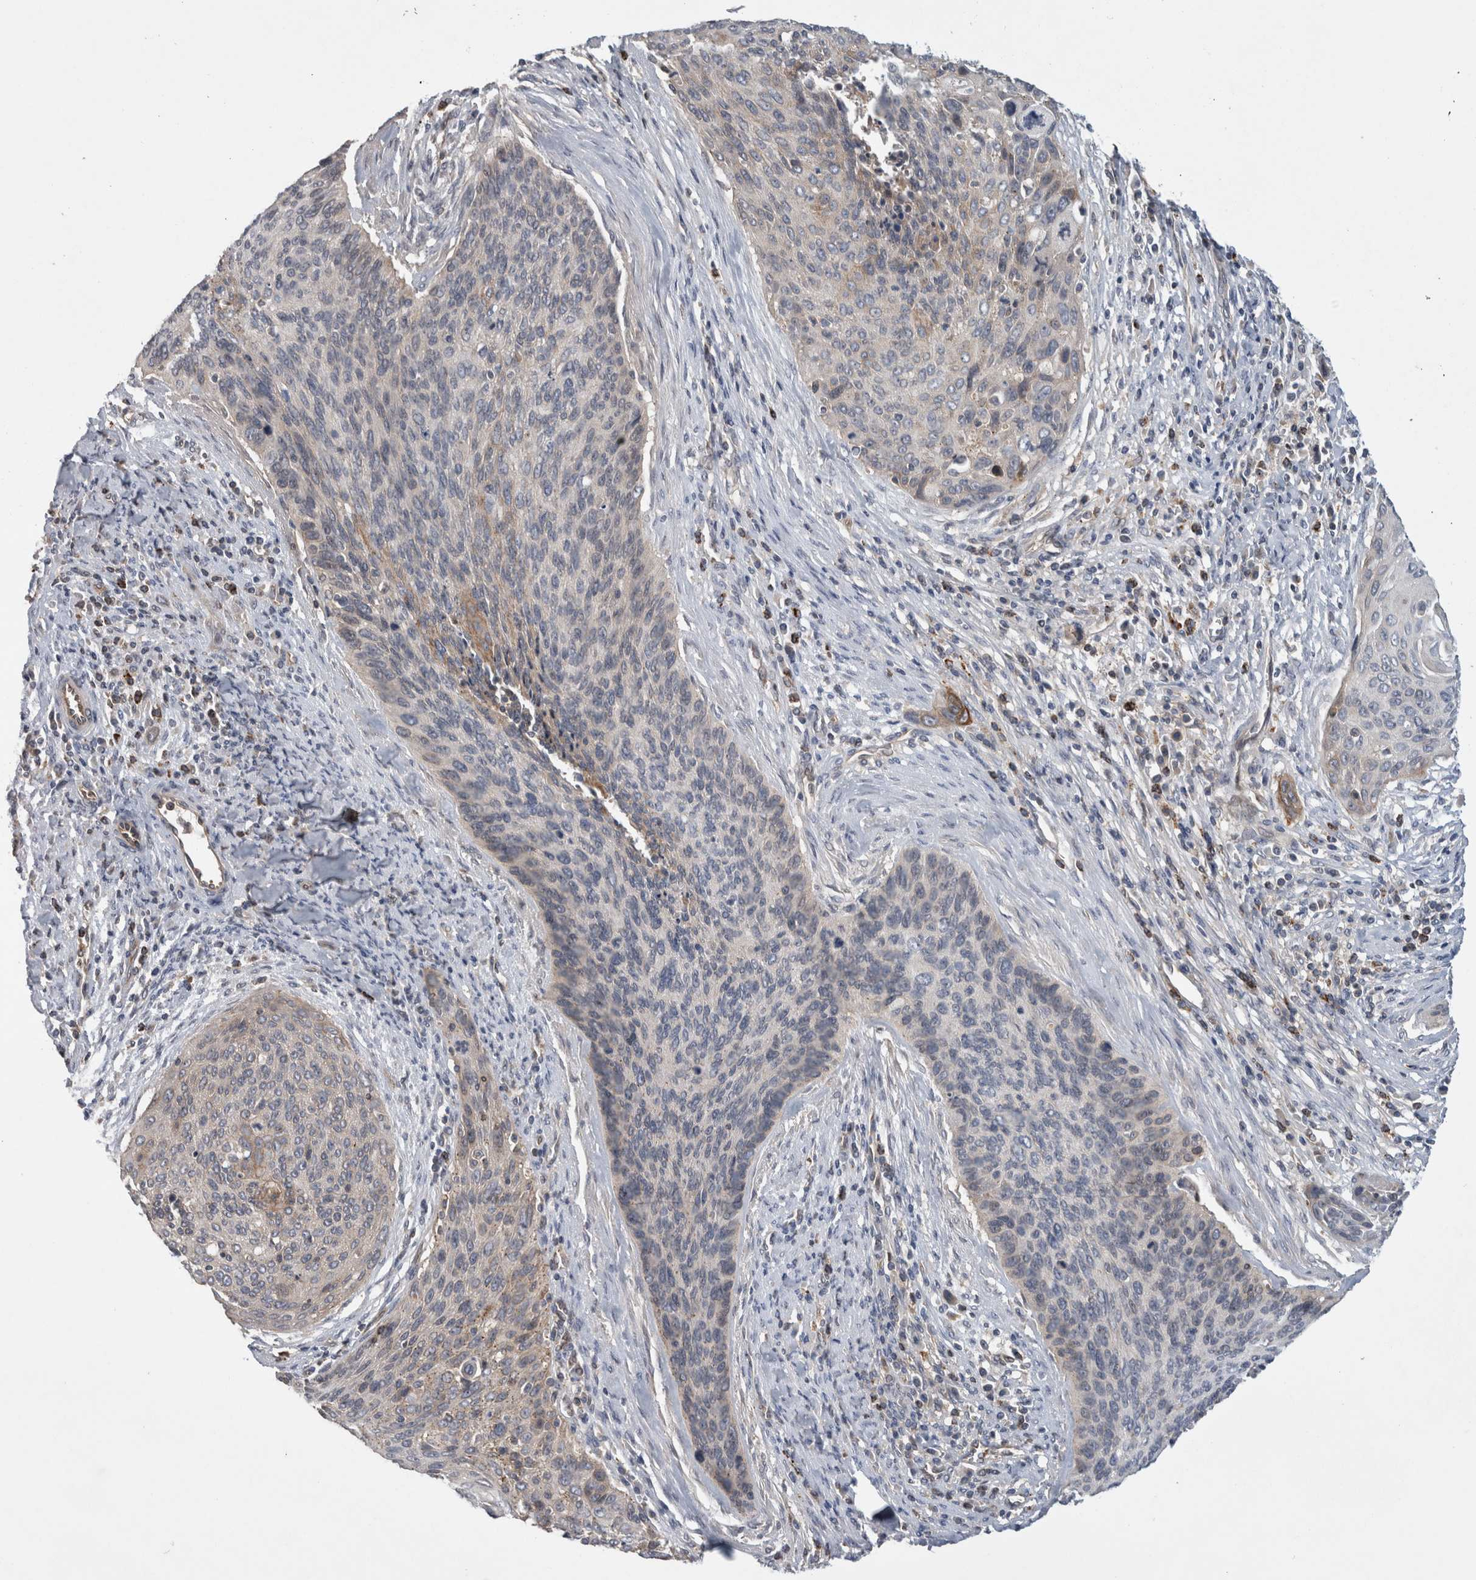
{"staining": {"intensity": "moderate", "quantity": "<25%", "location": "cytoplasmic/membranous"}, "tissue": "cervical cancer", "cell_type": "Tumor cells", "image_type": "cancer", "snomed": [{"axis": "morphology", "description": "Squamous cell carcinoma, NOS"}, {"axis": "topography", "description": "Cervix"}], "caption": "This micrograph demonstrates cervical squamous cell carcinoma stained with IHC to label a protein in brown. The cytoplasmic/membranous of tumor cells show moderate positivity for the protein. Nuclei are counter-stained blue.", "gene": "TARBP1", "patient": {"sex": "female", "age": 55}}